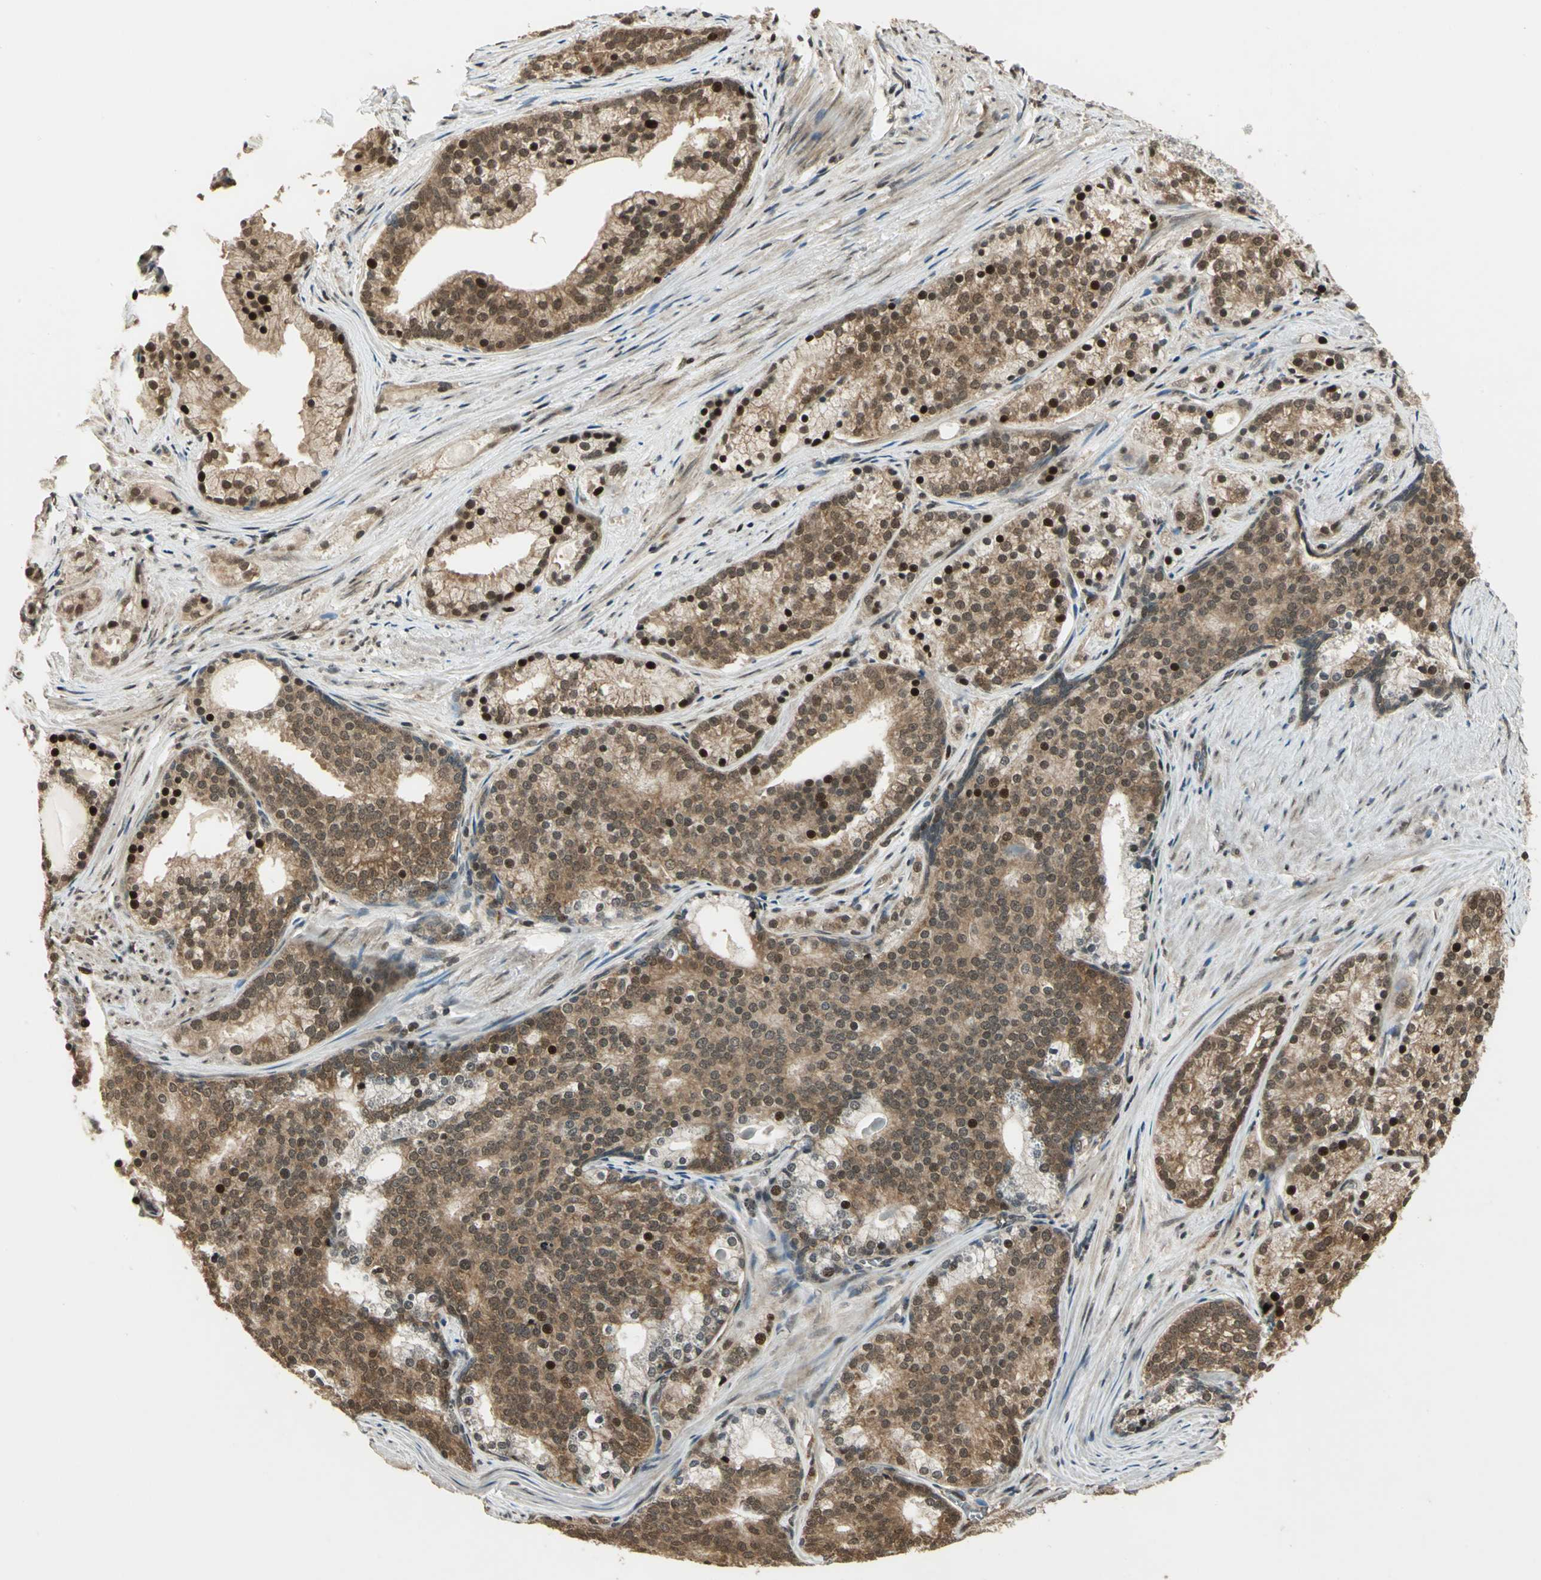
{"staining": {"intensity": "moderate", "quantity": ">75%", "location": "cytoplasmic/membranous,nuclear"}, "tissue": "prostate cancer", "cell_type": "Tumor cells", "image_type": "cancer", "snomed": [{"axis": "morphology", "description": "Adenocarcinoma, Low grade"}, {"axis": "topography", "description": "Prostate"}], "caption": "Immunohistochemistry of human prostate cancer (low-grade adenocarcinoma) exhibits medium levels of moderate cytoplasmic/membranous and nuclear positivity in about >75% of tumor cells. (DAB IHC with brightfield microscopy, high magnification).", "gene": "PSMC3", "patient": {"sex": "male", "age": 71}}